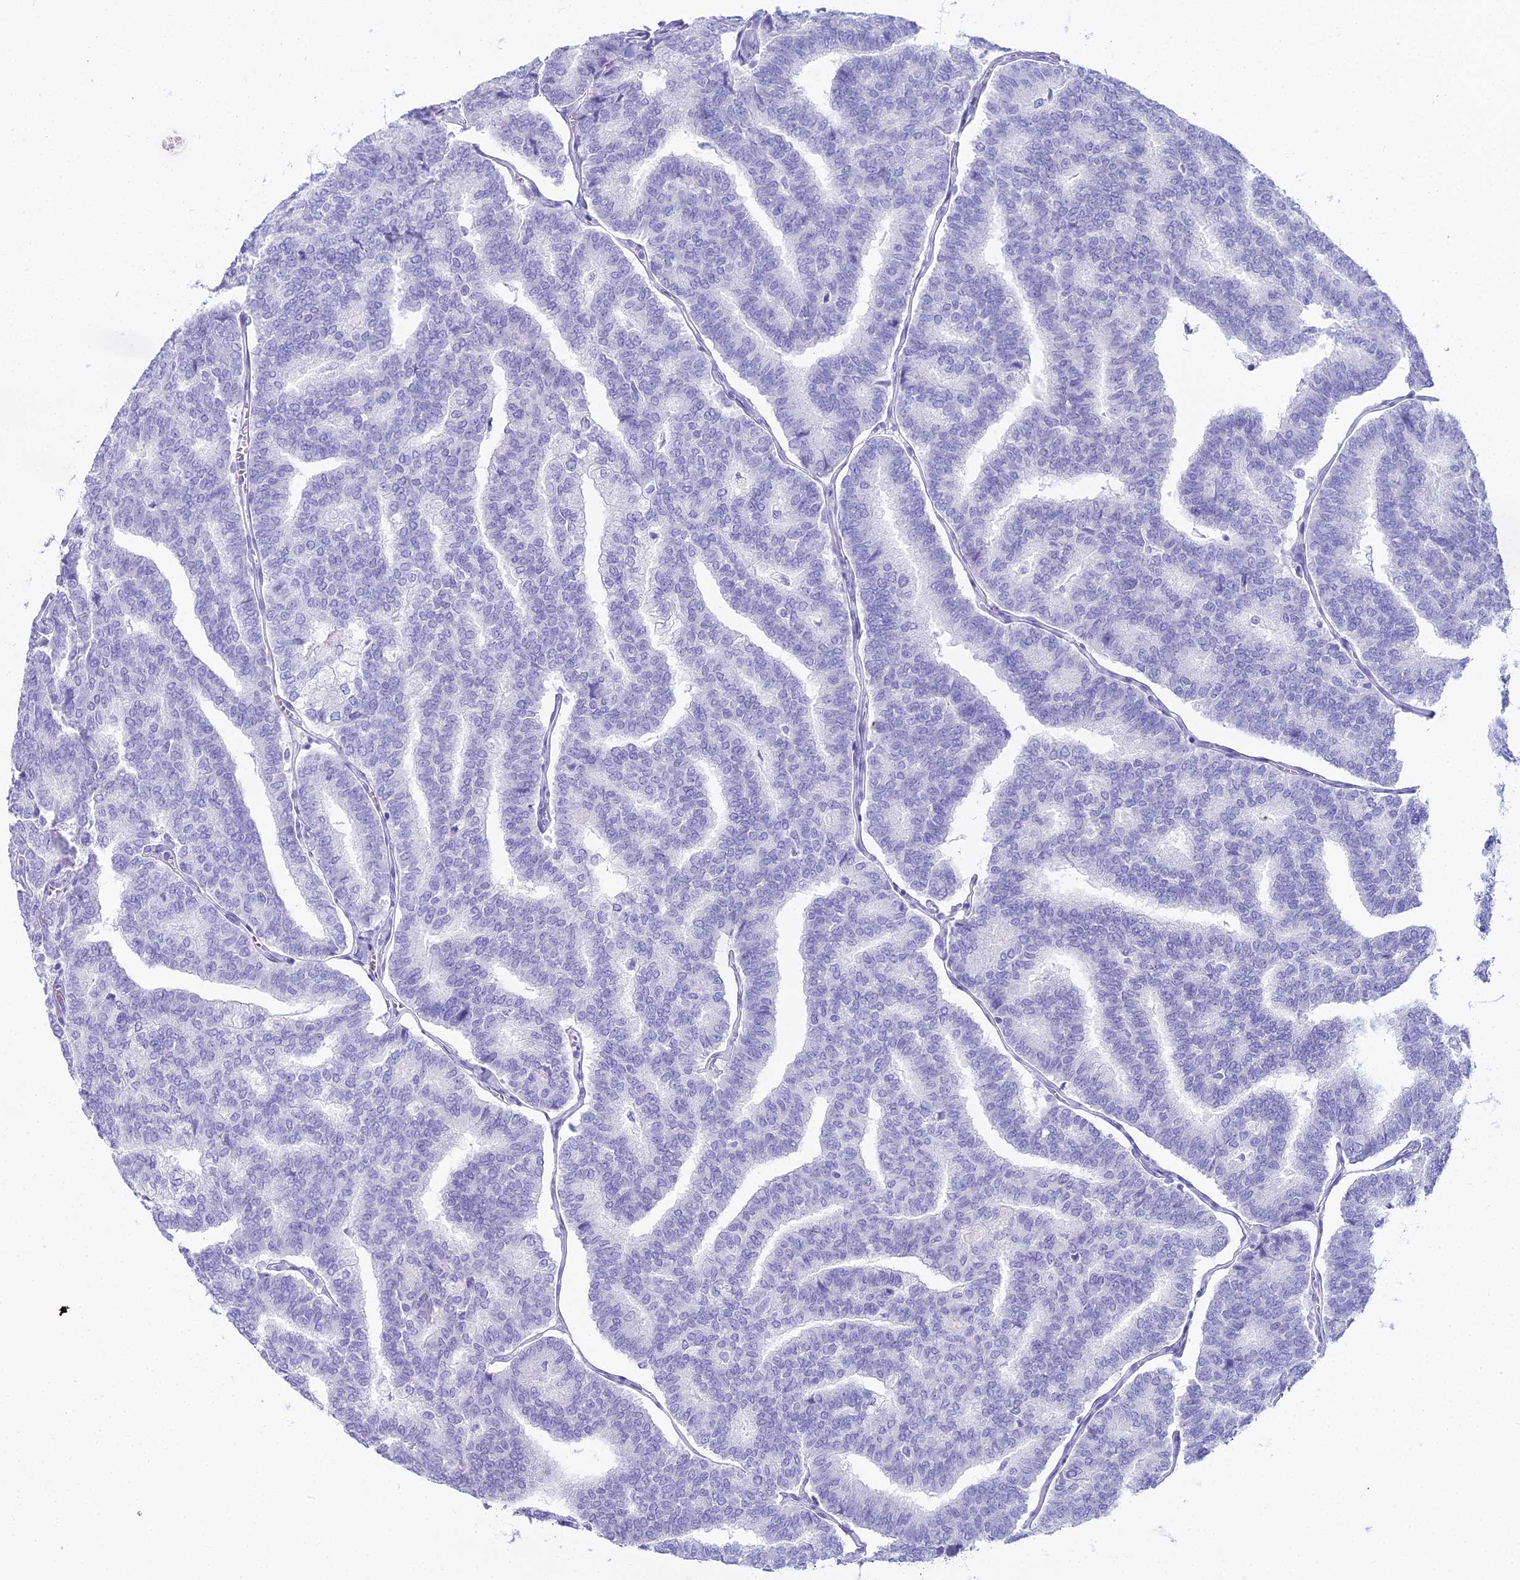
{"staining": {"intensity": "negative", "quantity": "none", "location": "none"}, "tissue": "thyroid cancer", "cell_type": "Tumor cells", "image_type": "cancer", "snomed": [{"axis": "morphology", "description": "Papillary adenocarcinoma, NOS"}, {"axis": "topography", "description": "Thyroid gland"}], "caption": "High magnification brightfield microscopy of thyroid cancer stained with DAB (brown) and counterstained with hematoxylin (blue): tumor cells show no significant staining.", "gene": "CGB2", "patient": {"sex": "female", "age": 35}}